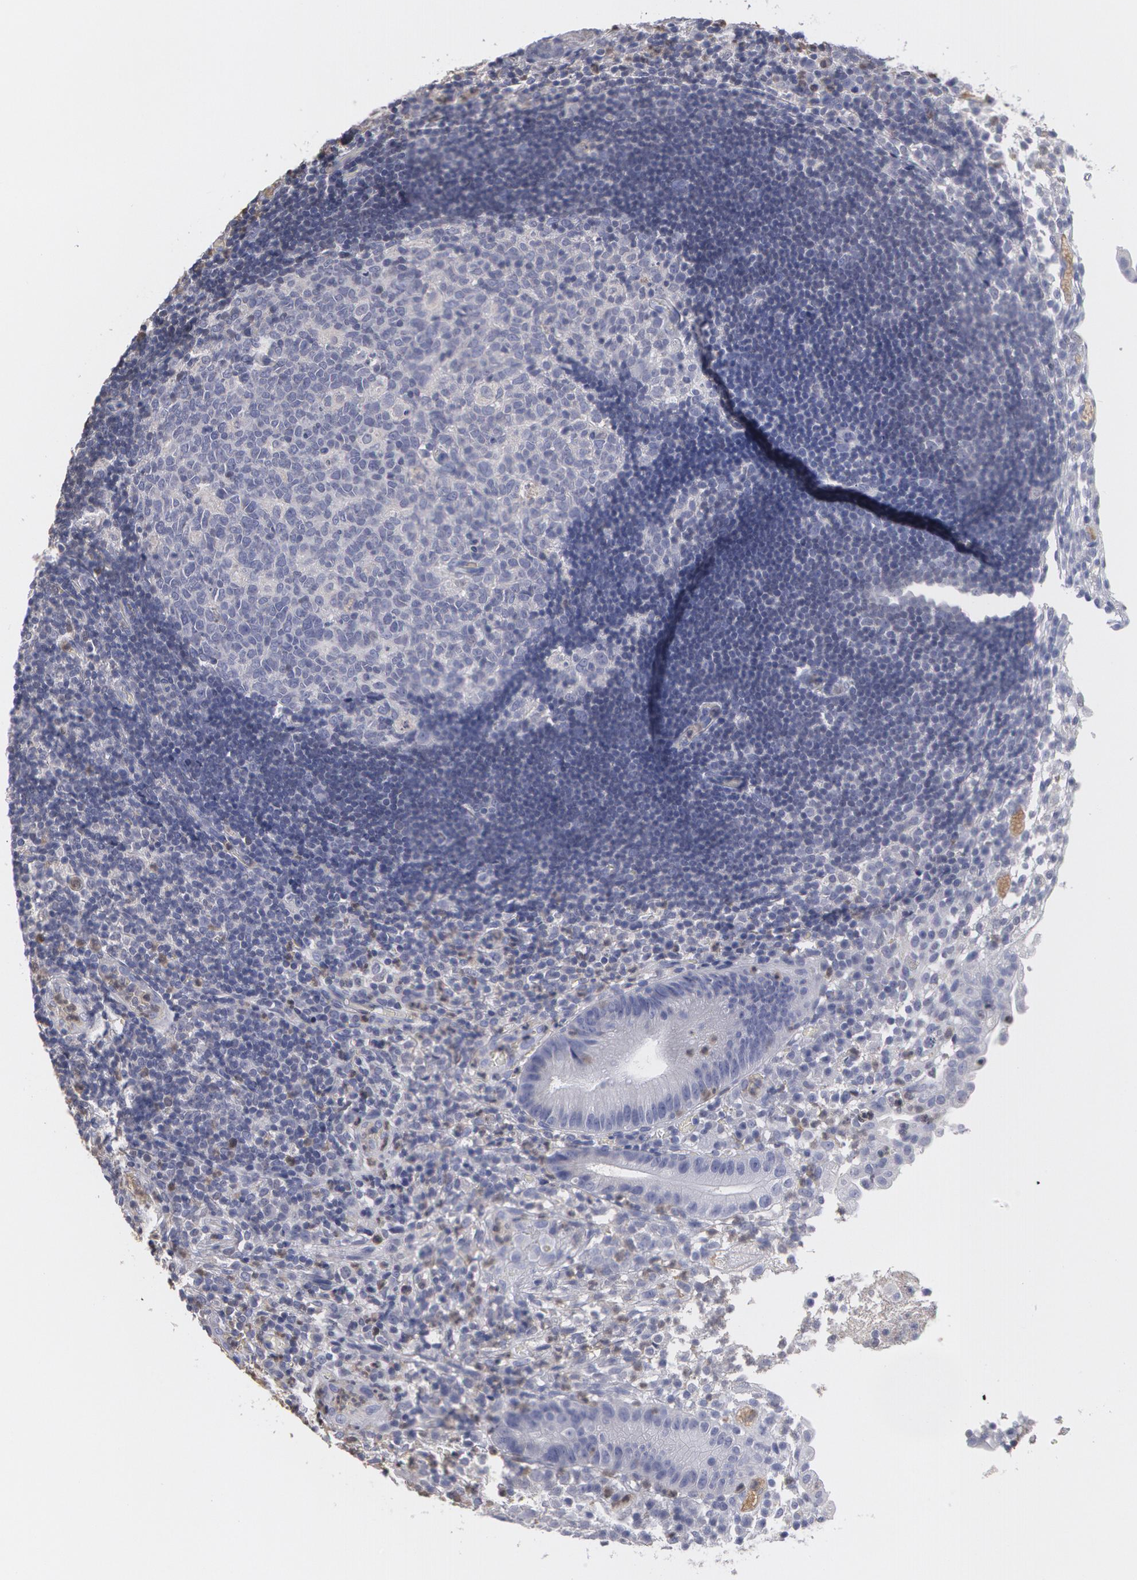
{"staining": {"intensity": "weak", "quantity": ">75%", "location": "cytoplasmic/membranous"}, "tissue": "appendix", "cell_type": "Glandular cells", "image_type": "normal", "snomed": [{"axis": "morphology", "description": "Normal tissue, NOS"}, {"axis": "topography", "description": "Appendix"}], "caption": "Human appendix stained with a brown dye exhibits weak cytoplasmic/membranous positive expression in about >75% of glandular cells.", "gene": "CAT", "patient": {"sex": "male", "age": 25}}